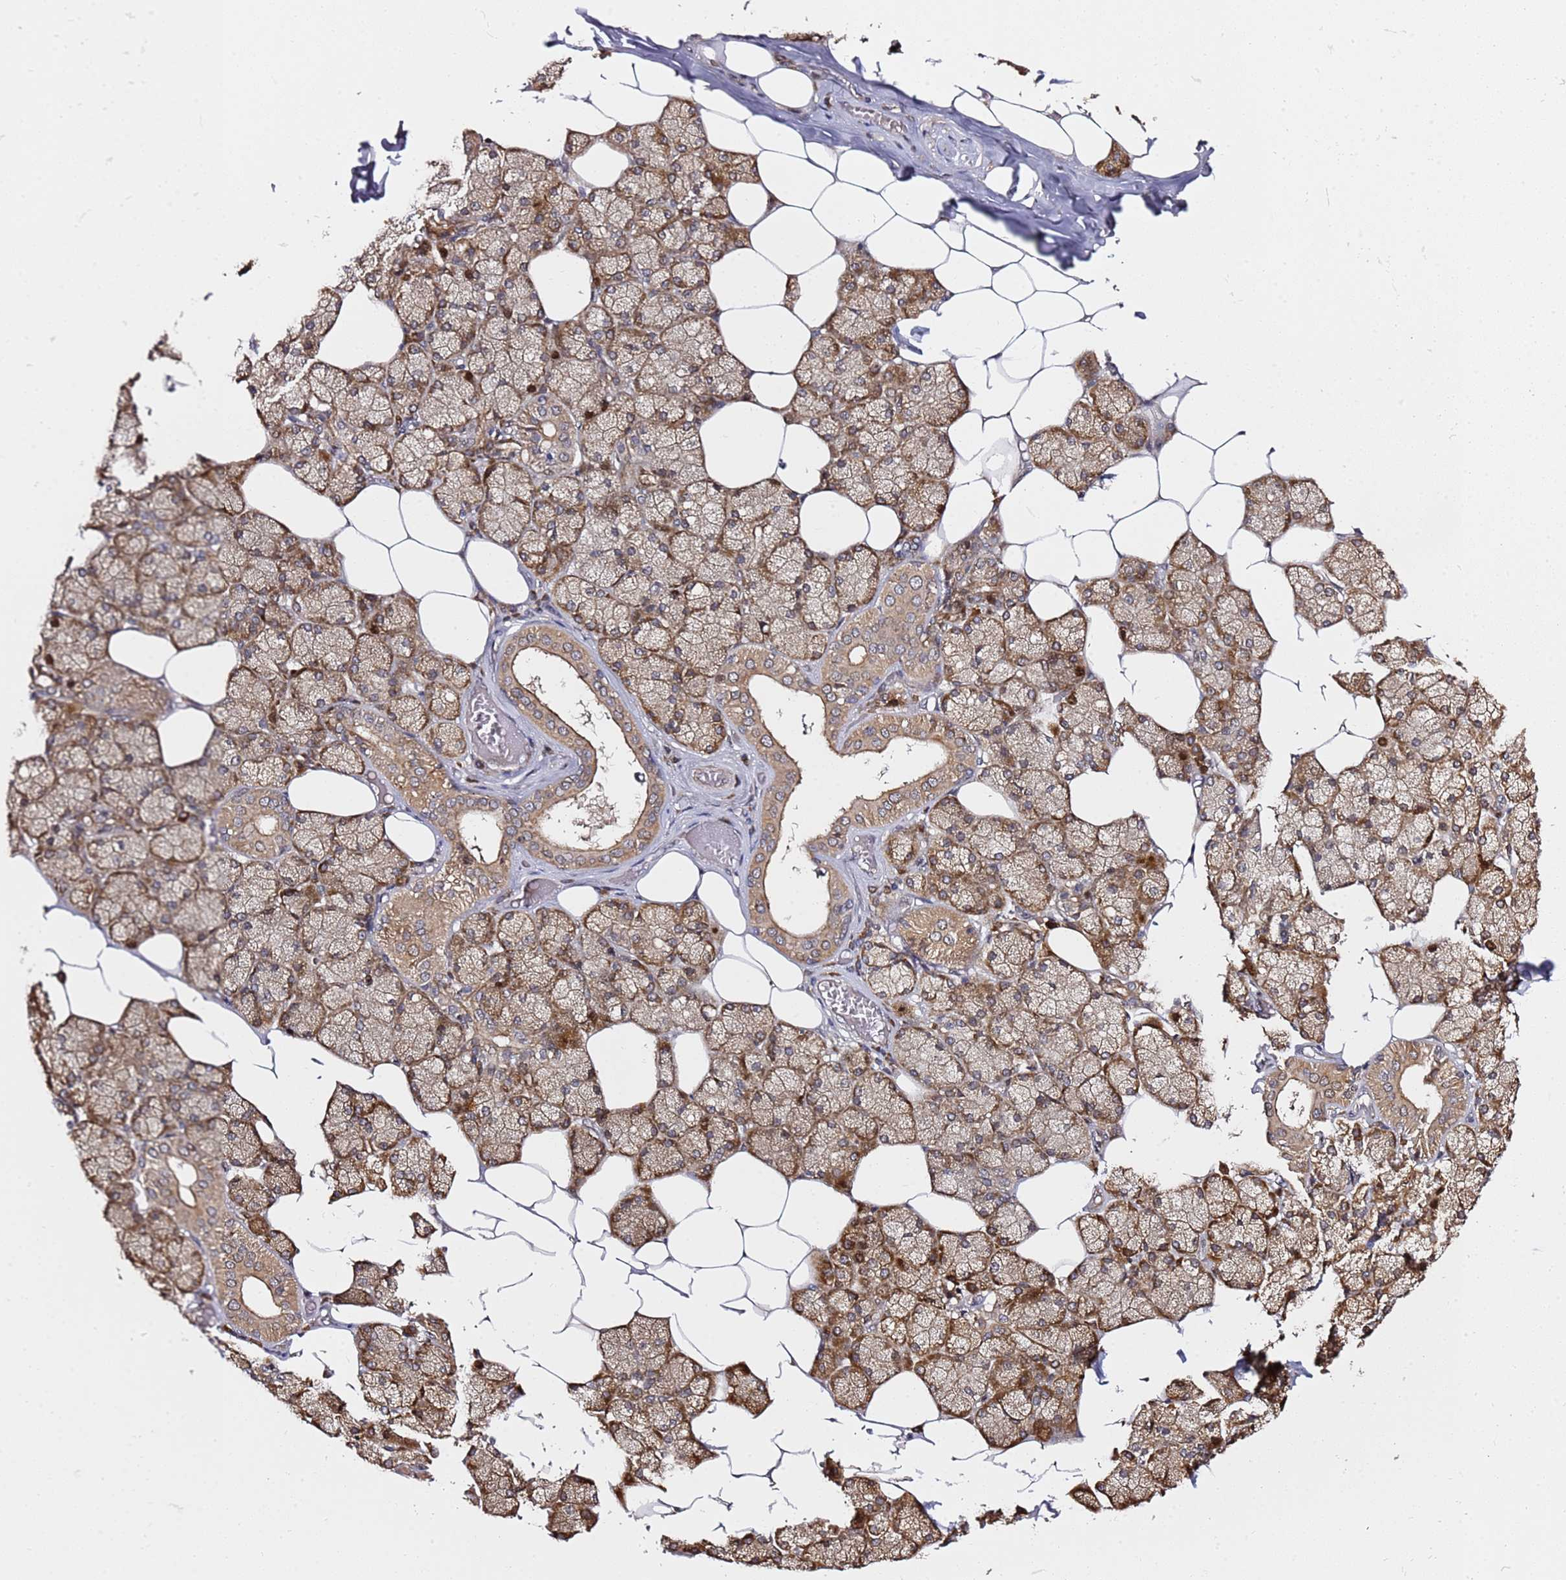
{"staining": {"intensity": "strong", "quantity": ">75%", "location": "cytoplasmic/membranous"}, "tissue": "salivary gland", "cell_type": "Glandular cells", "image_type": "normal", "snomed": [{"axis": "morphology", "description": "Normal tissue, NOS"}, {"axis": "topography", "description": "Salivary gland"}], "caption": "Protein analysis of benign salivary gland shows strong cytoplasmic/membranous staining in about >75% of glandular cells. Using DAB (brown) and hematoxylin (blue) stains, captured at high magnification using brightfield microscopy.", "gene": "PRKAB2", "patient": {"sex": "male", "age": 62}}